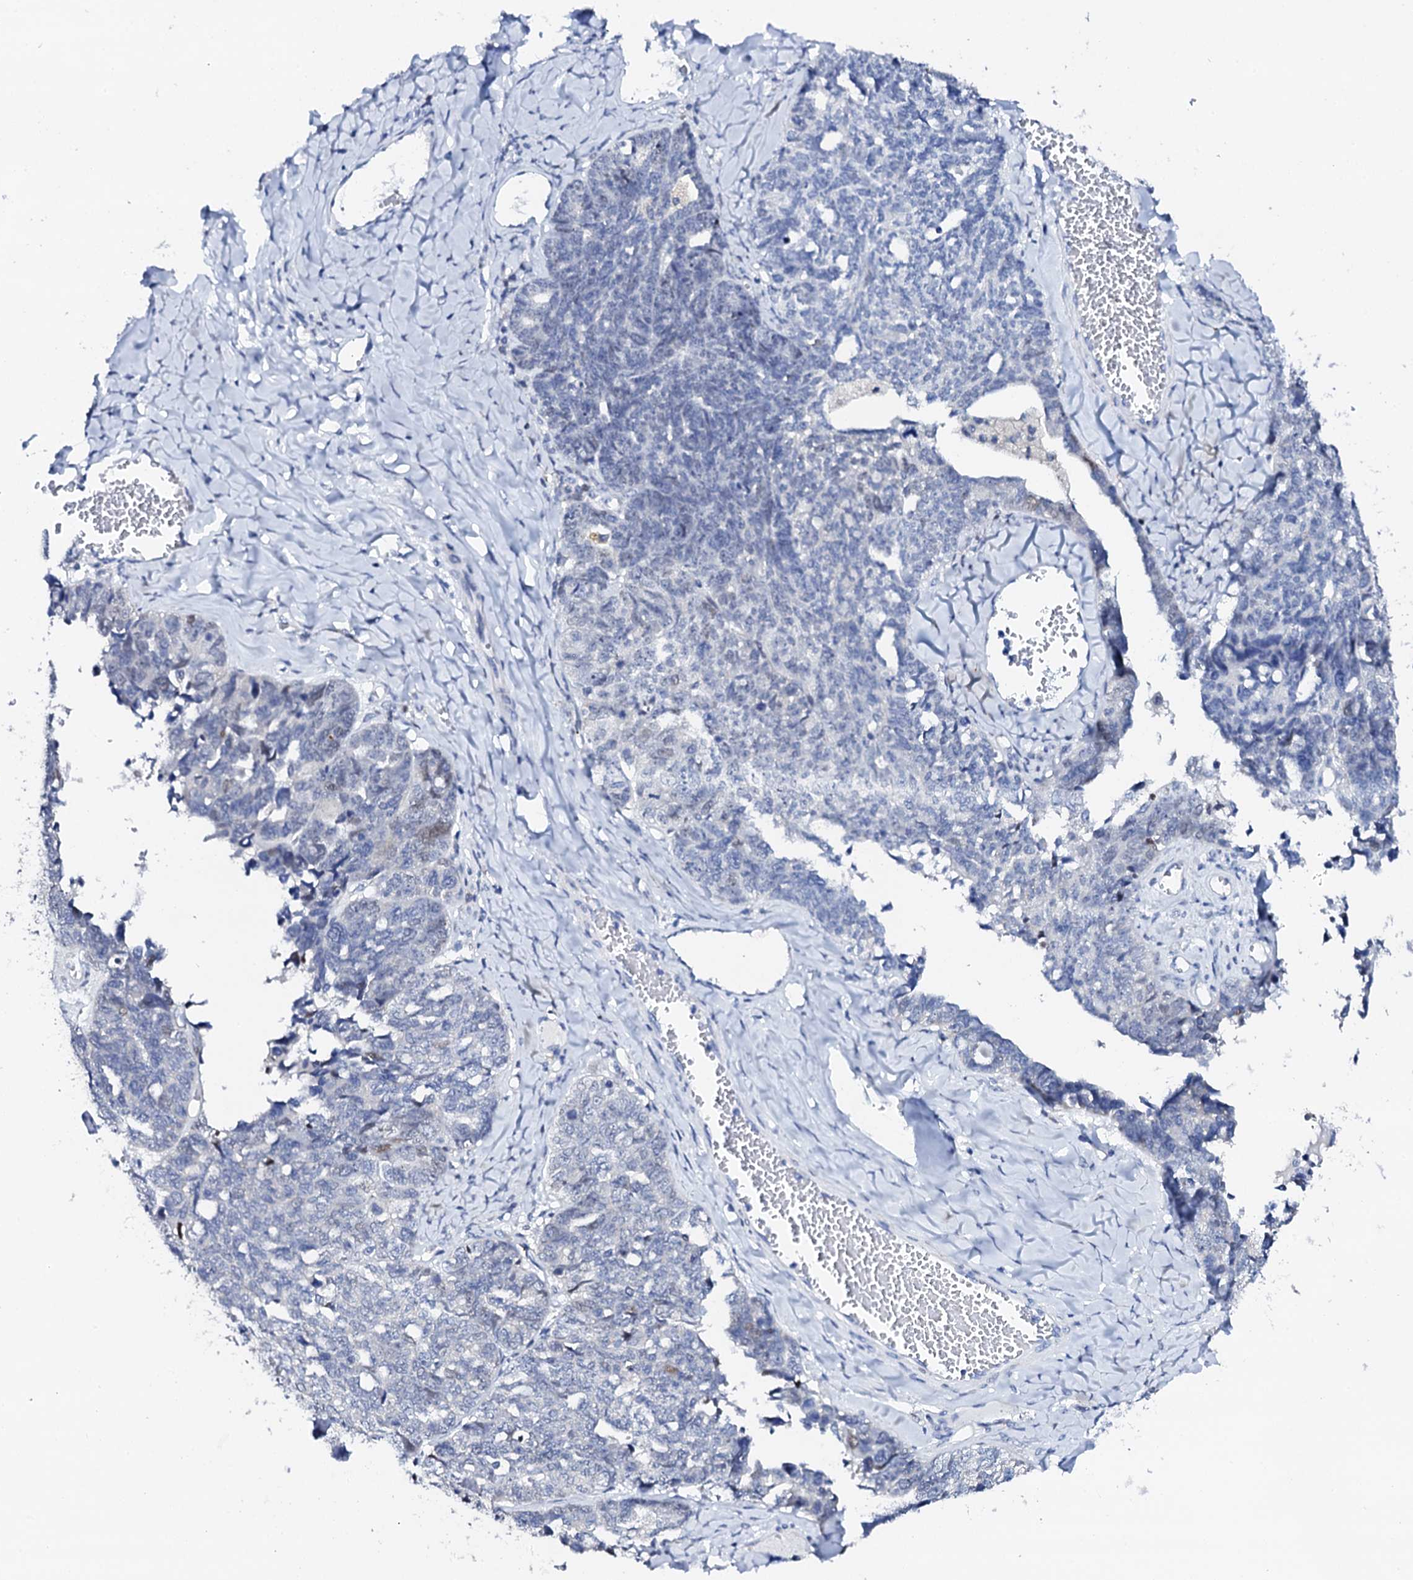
{"staining": {"intensity": "negative", "quantity": "none", "location": "none"}, "tissue": "ovarian cancer", "cell_type": "Tumor cells", "image_type": "cancer", "snomed": [{"axis": "morphology", "description": "Cystadenocarcinoma, serous, NOS"}, {"axis": "topography", "description": "Ovary"}], "caption": "An image of serous cystadenocarcinoma (ovarian) stained for a protein displays no brown staining in tumor cells.", "gene": "NUDT13", "patient": {"sex": "female", "age": 79}}